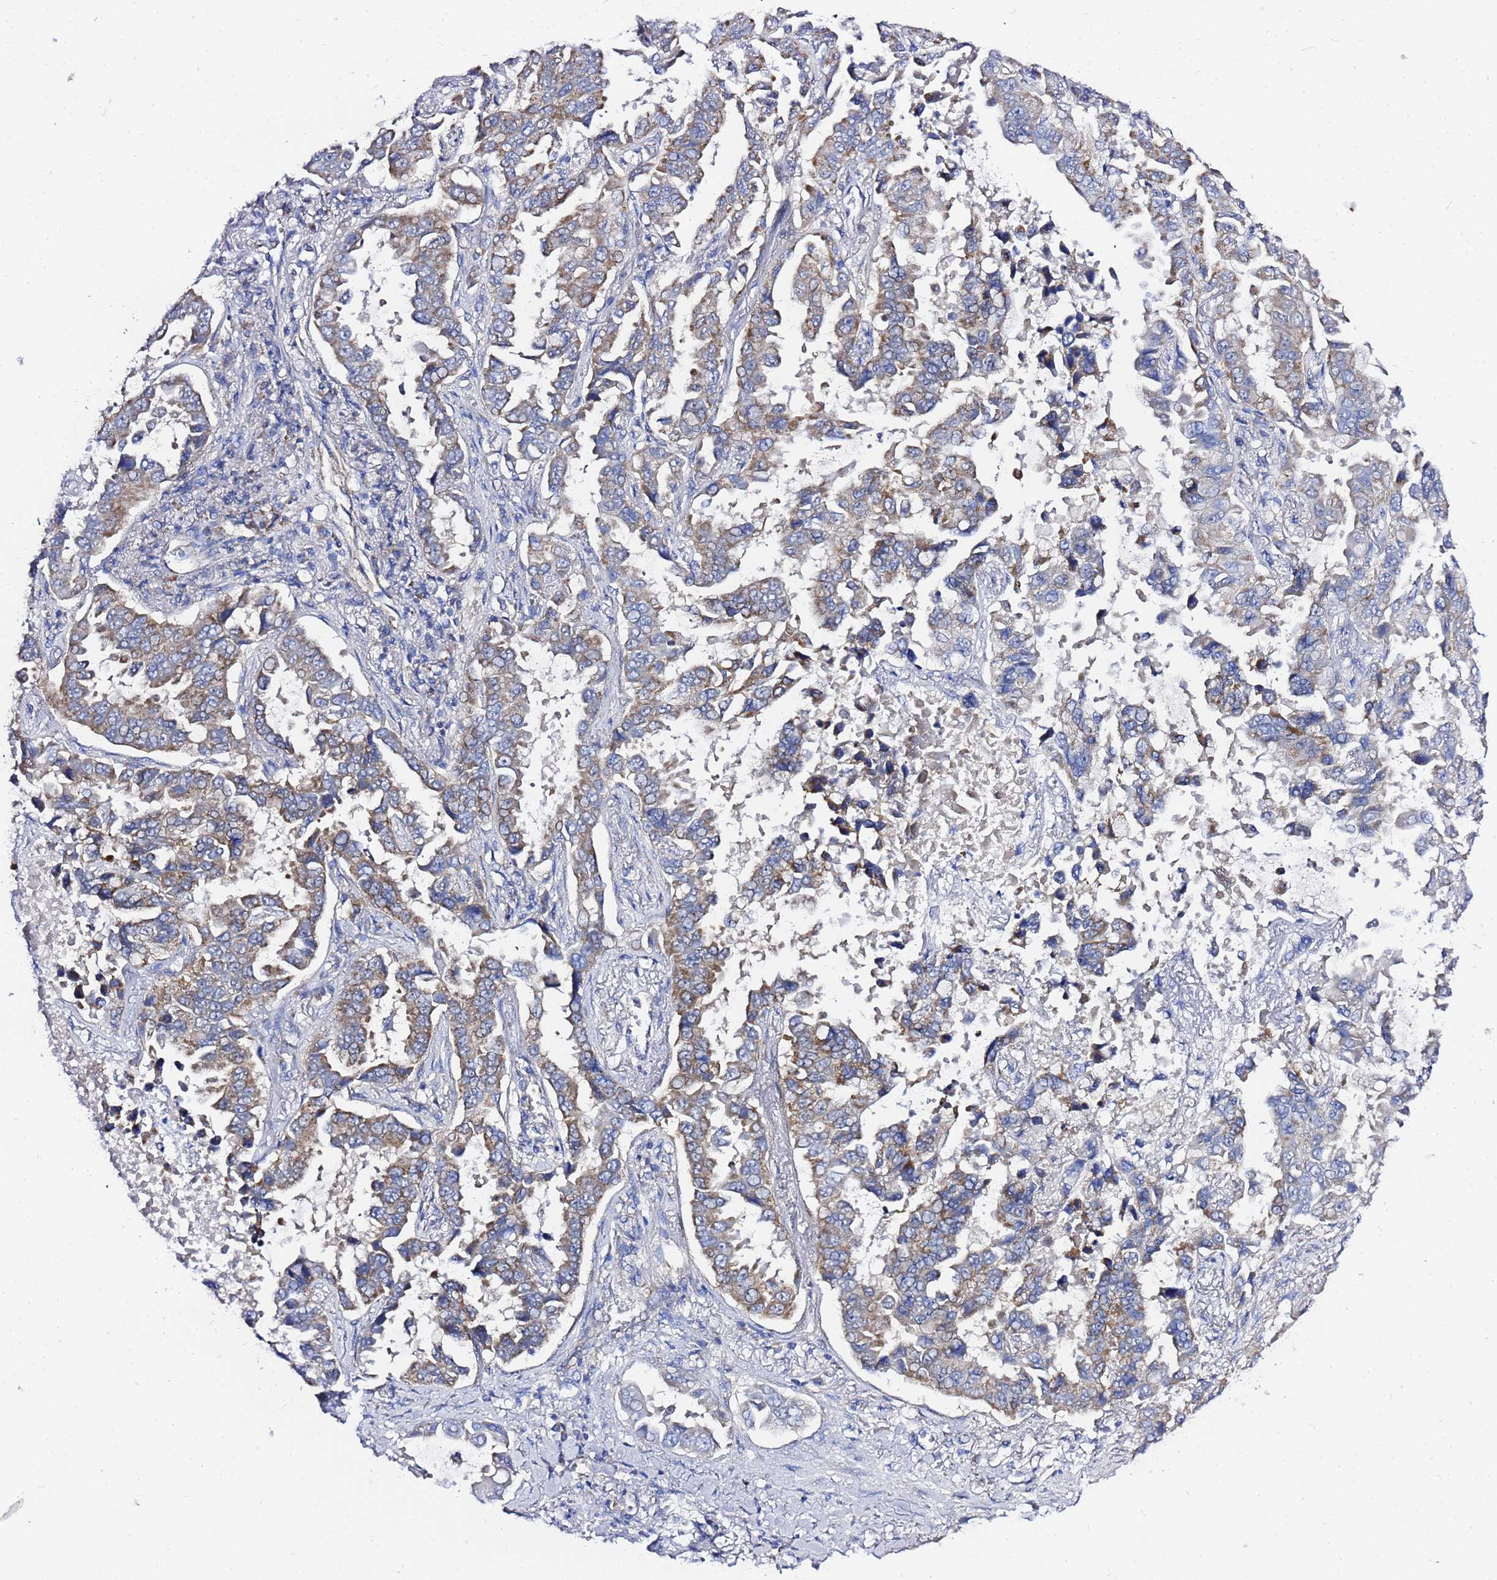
{"staining": {"intensity": "moderate", "quantity": "25%-75%", "location": "cytoplasmic/membranous"}, "tissue": "lung cancer", "cell_type": "Tumor cells", "image_type": "cancer", "snomed": [{"axis": "morphology", "description": "Adenocarcinoma, NOS"}, {"axis": "topography", "description": "Lung"}], "caption": "DAB immunohistochemical staining of adenocarcinoma (lung) reveals moderate cytoplasmic/membranous protein expression in approximately 25%-75% of tumor cells.", "gene": "FAHD2A", "patient": {"sex": "male", "age": 64}}